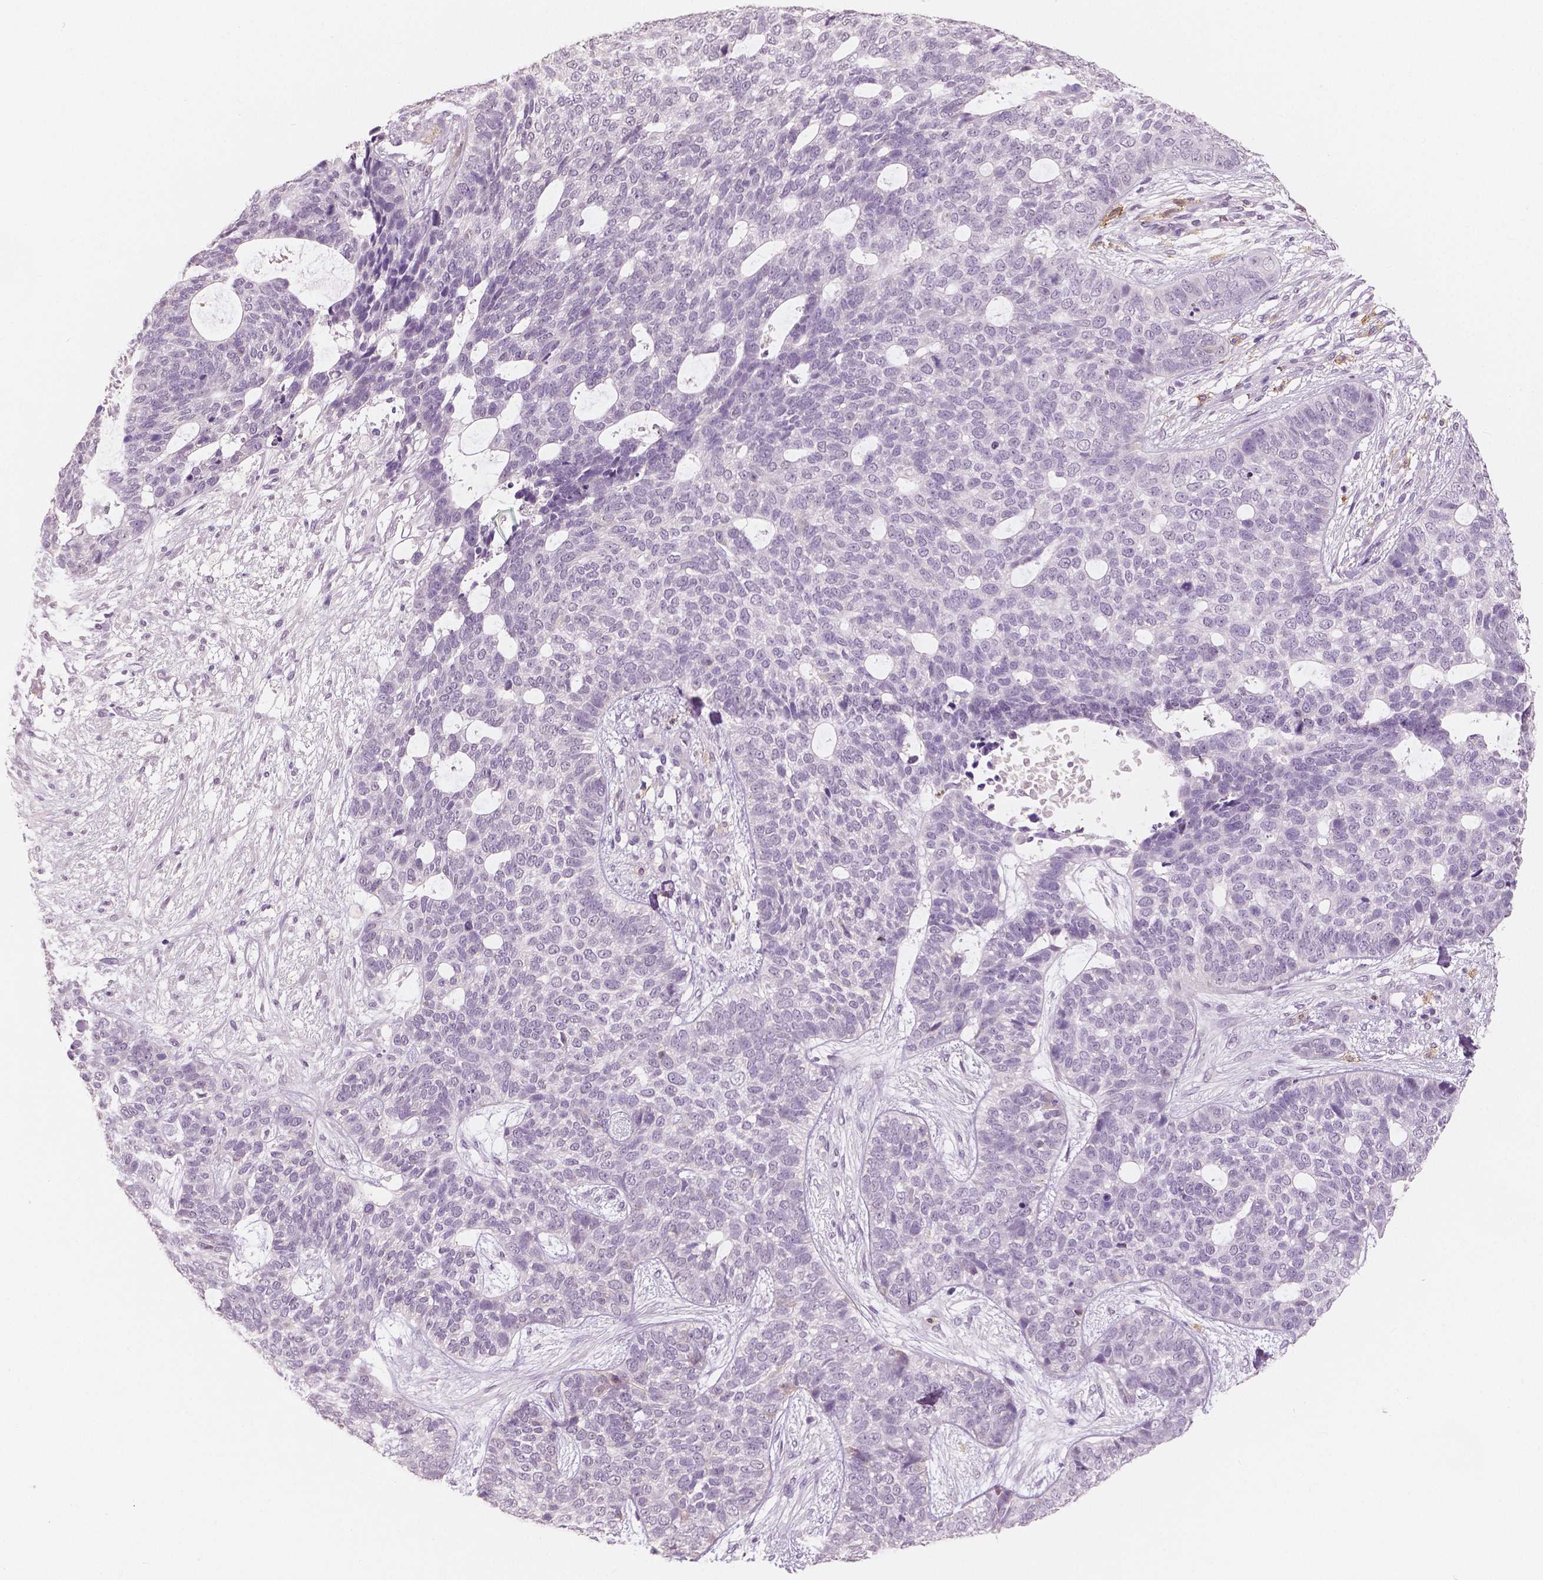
{"staining": {"intensity": "negative", "quantity": "none", "location": "none"}, "tissue": "skin cancer", "cell_type": "Tumor cells", "image_type": "cancer", "snomed": [{"axis": "morphology", "description": "Basal cell carcinoma"}, {"axis": "topography", "description": "Skin"}], "caption": "Immunohistochemistry (IHC) histopathology image of skin cancer stained for a protein (brown), which displays no staining in tumor cells. (IHC, brightfield microscopy, high magnification).", "gene": "KIT", "patient": {"sex": "female", "age": 69}}